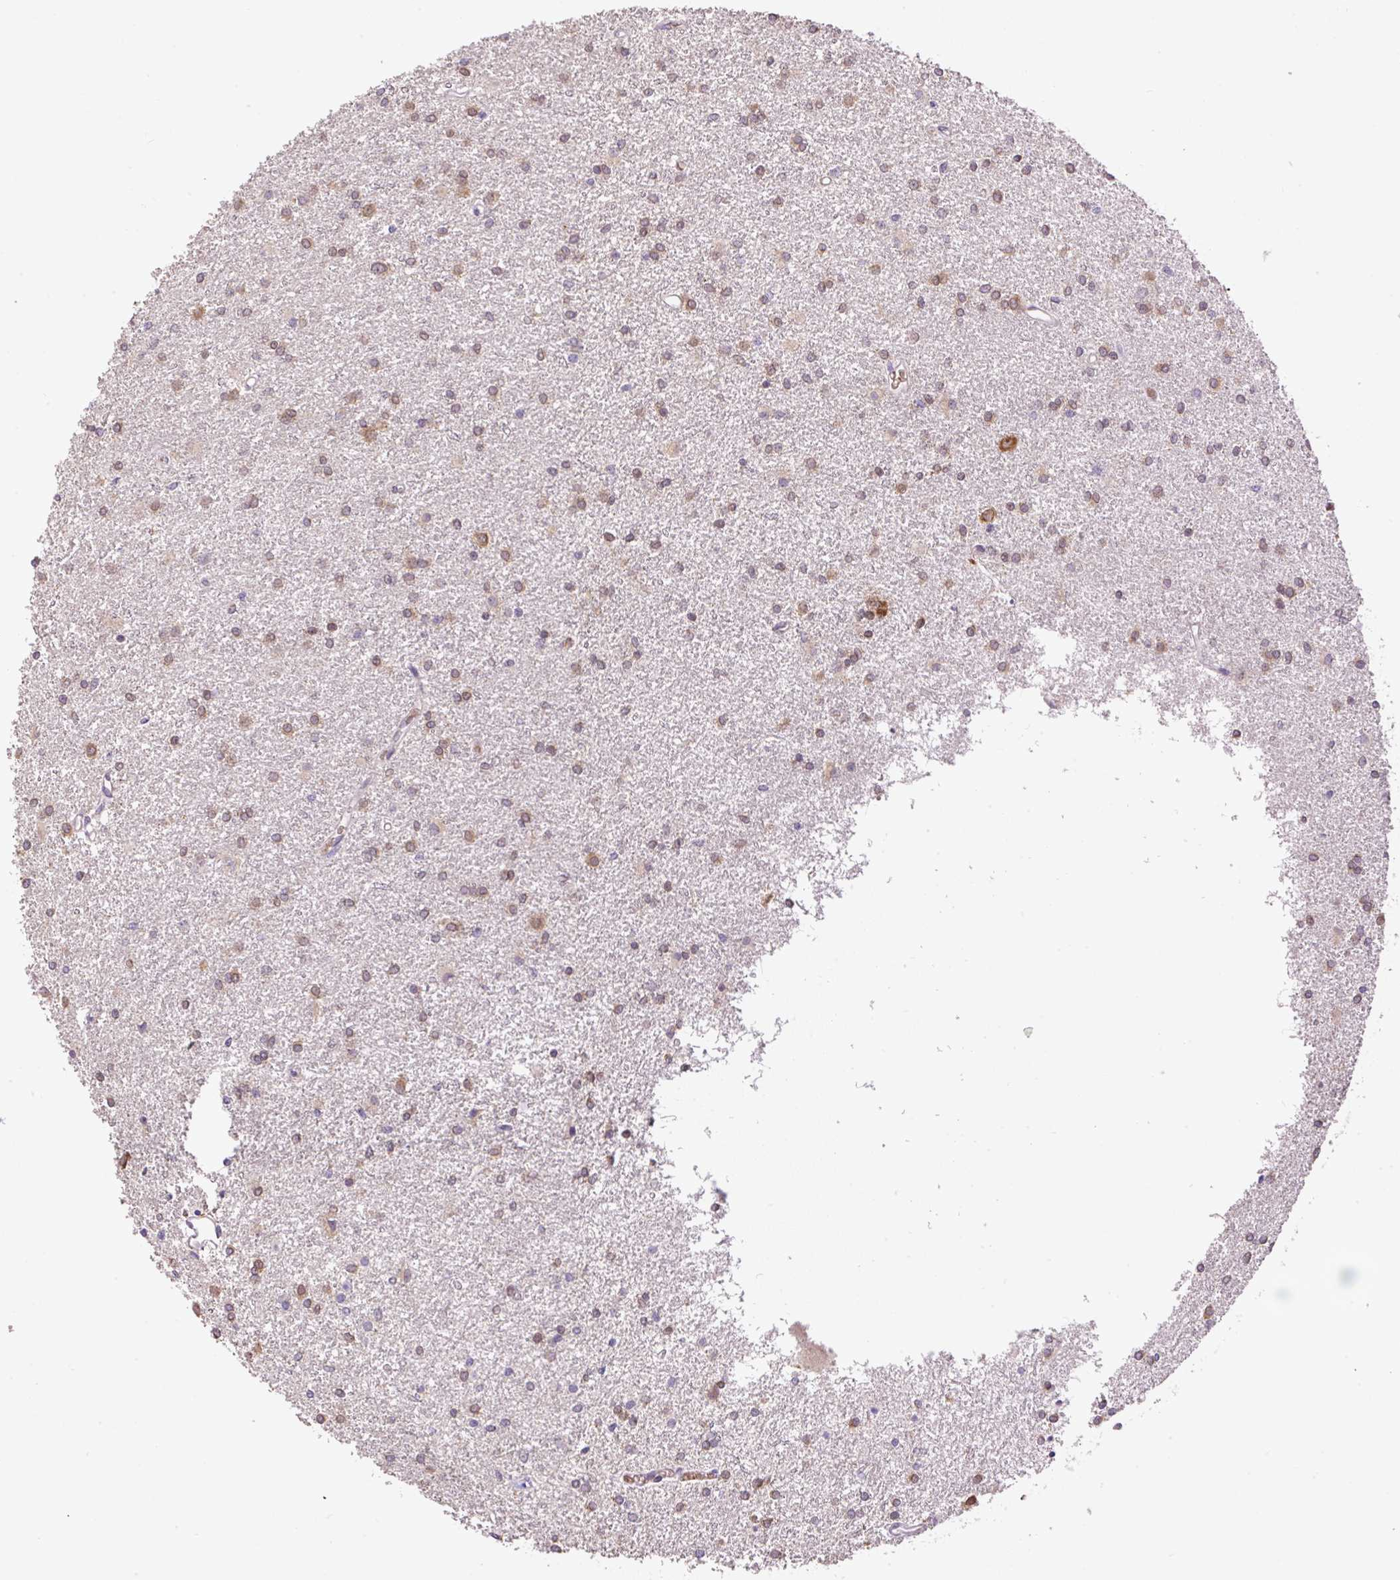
{"staining": {"intensity": "weak", "quantity": "25%-75%", "location": "cytoplasmic/membranous"}, "tissue": "glioma", "cell_type": "Tumor cells", "image_type": "cancer", "snomed": [{"axis": "morphology", "description": "Glioma, malignant, High grade"}, {"axis": "topography", "description": "Brain"}], "caption": "Brown immunohistochemical staining in glioma exhibits weak cytoplasmic/membranous positivity in approximately 25%-75% of tumor cells.", "gene": "HABP4", "patient": {"sex": "female", "age": 50}}